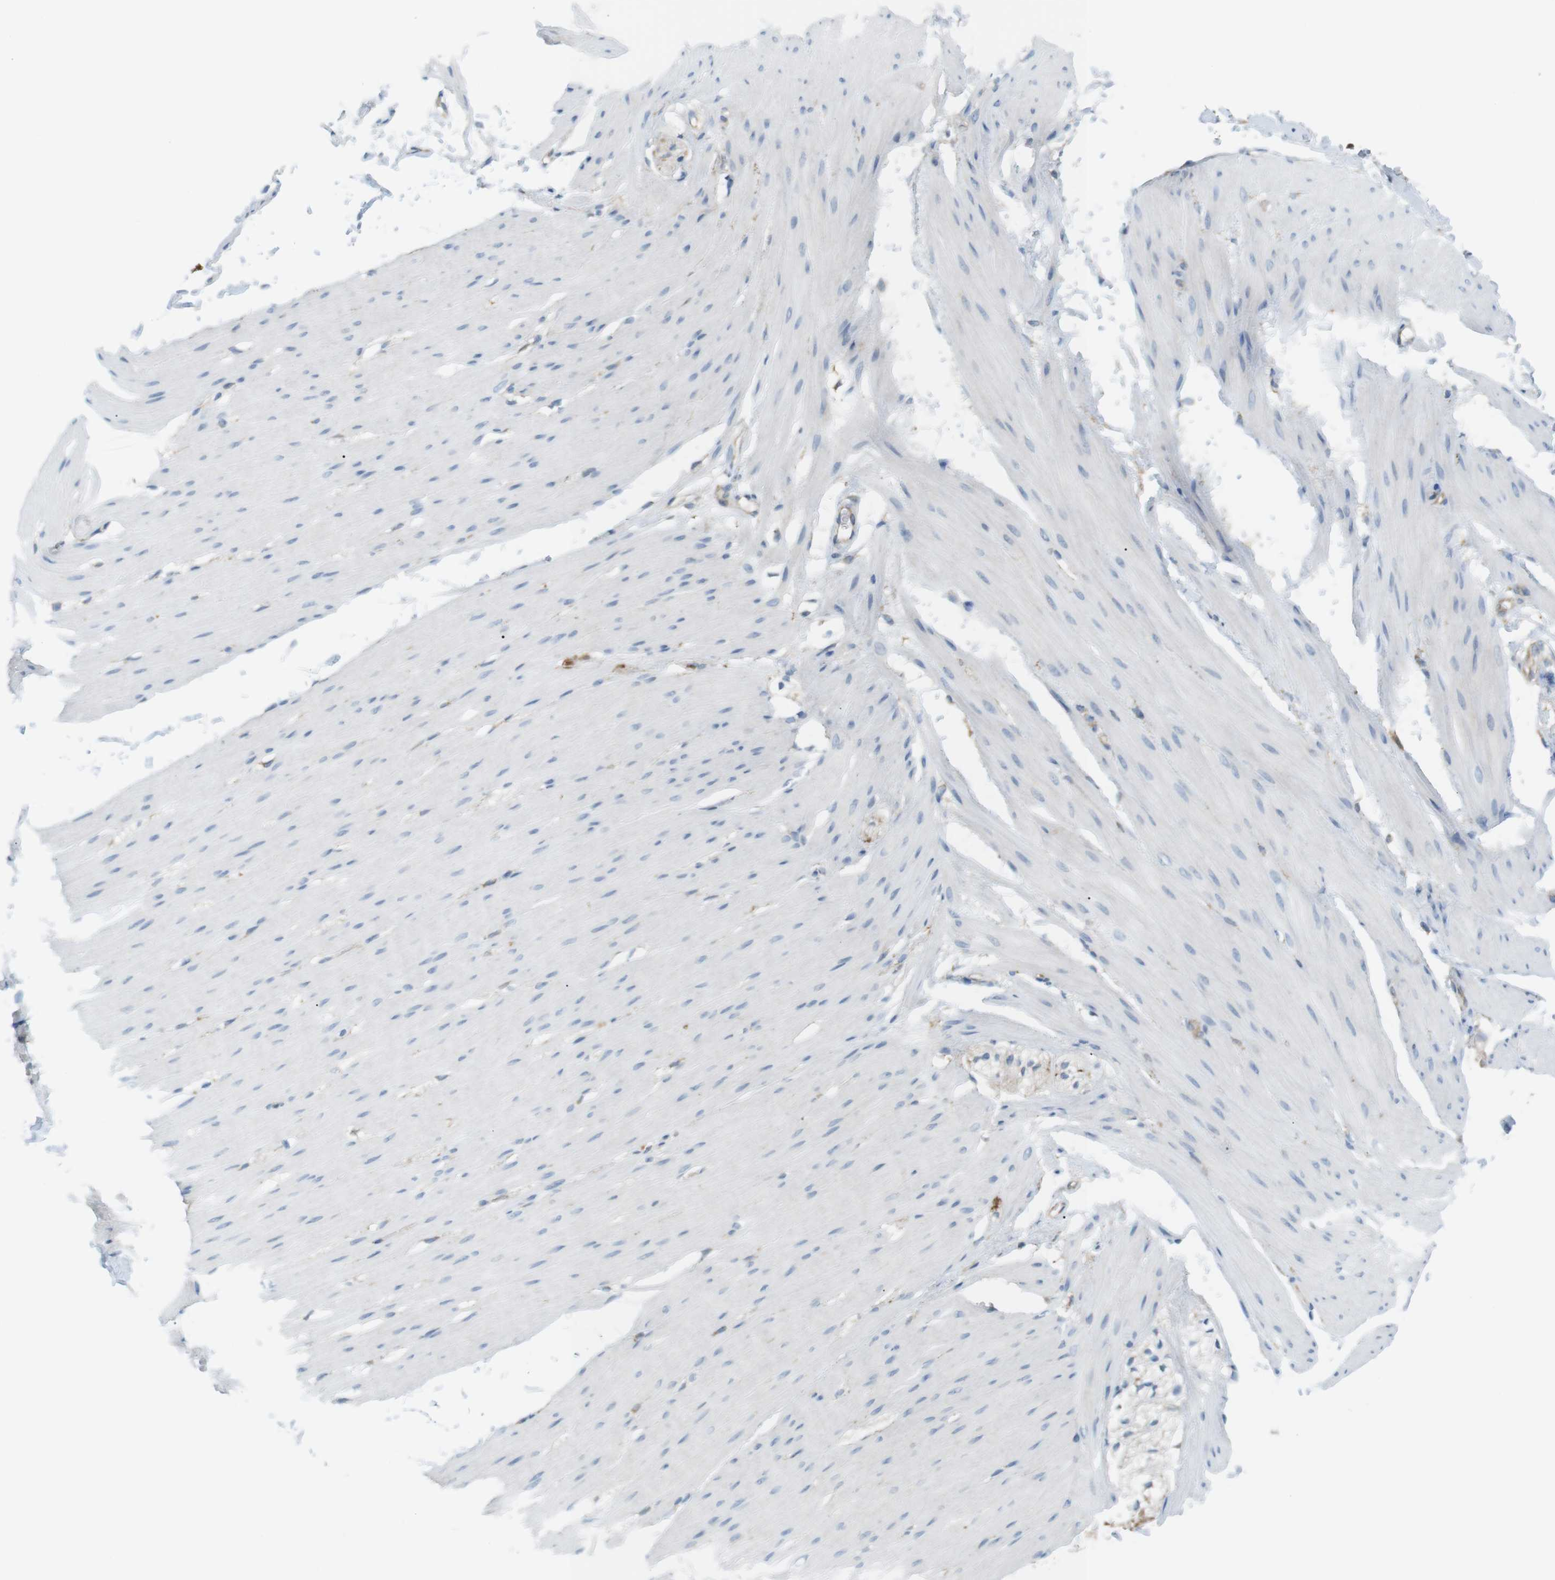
{"staining": {"intensity": "weak", "quantity": "<25%", "location": "cytoplasmic/membranous"}, "tissue": "smooth muscle", "cell_type": "Smooth muscle cells", "image_type": "normal", "snomed": [{"axis": "morphology", "description": "Normal tissue, NOS"}, {"axis": "topography", "description": "Smooth muscle"}, {"axis": "topography", "description": "Colon"}], "caption": "Human smooth muscle stained for a protein using IHC reveals no expression in smooth muscle cells.", "gene": "PEPD", "patient": {"sex": "male", "age": 67}}